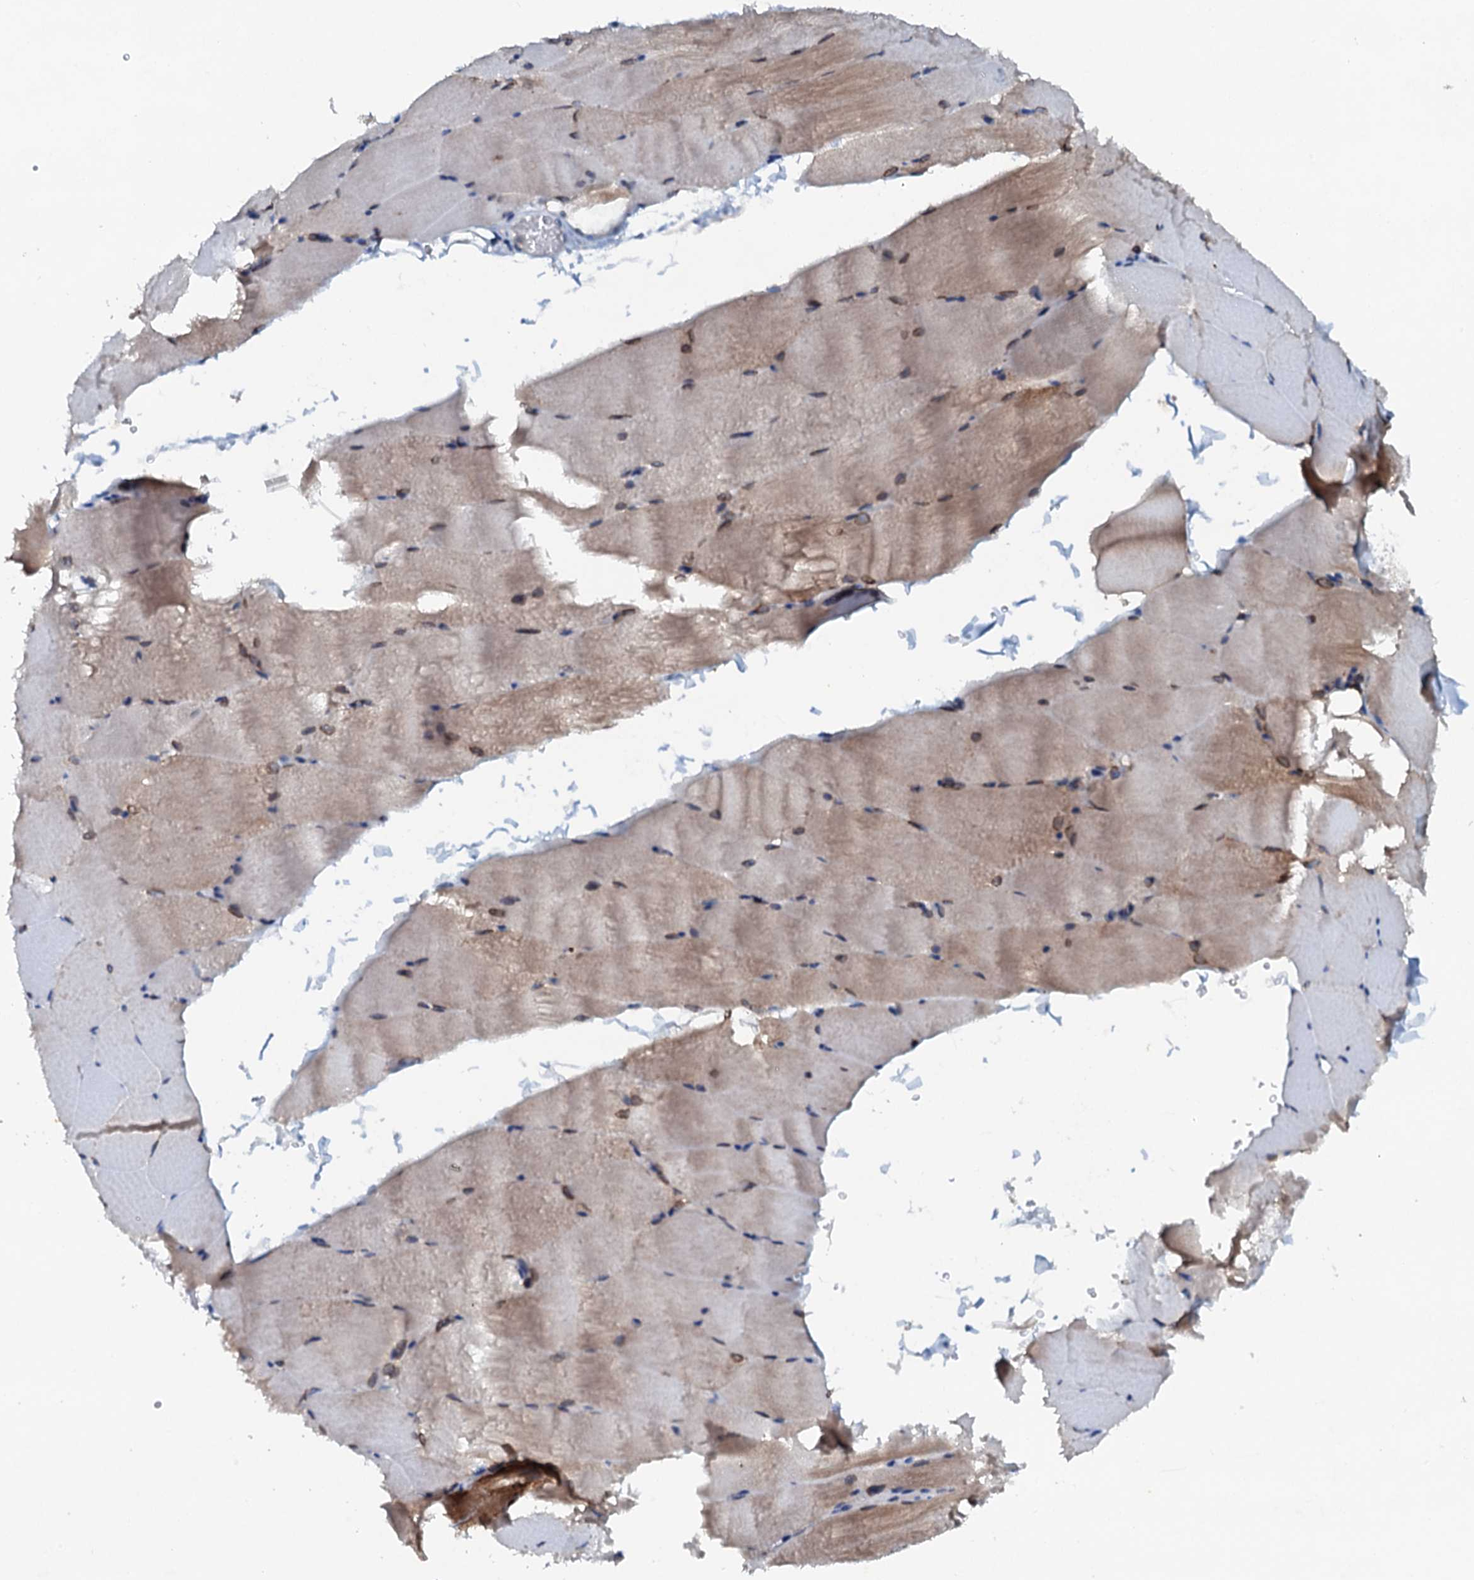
{"staining": {"intensity": "moderate", "quantity": ">75%", "location": "cytoplasmic/membranous,nuclear"}, "tissue": "skeletal muscle", "cell_type": "Myocytes", "image_type": "normal", "snomed": [{"axis": "morphology", "description": "Normal tissue, NOS"}, {"axis": "topography", "description": "Skeletal muscle"}, {"axis": "topography", "description": "Parathyroid gland"}], "caption": "The photomicrograph demonstrates immunohistochemical staining of normal skeletal muscle. There is moderate cytoplasmic/membranous,nuclear staining is seen in approximately >75% of myocytes. The staining was performed using DAB (3,3'-diaminobenzidine), with brown indicating positive protein expression. Nuclei are stained blue with hematoxylin.", "gene": "SNTA1", "patient": {"sex": "female", "age": 37}}